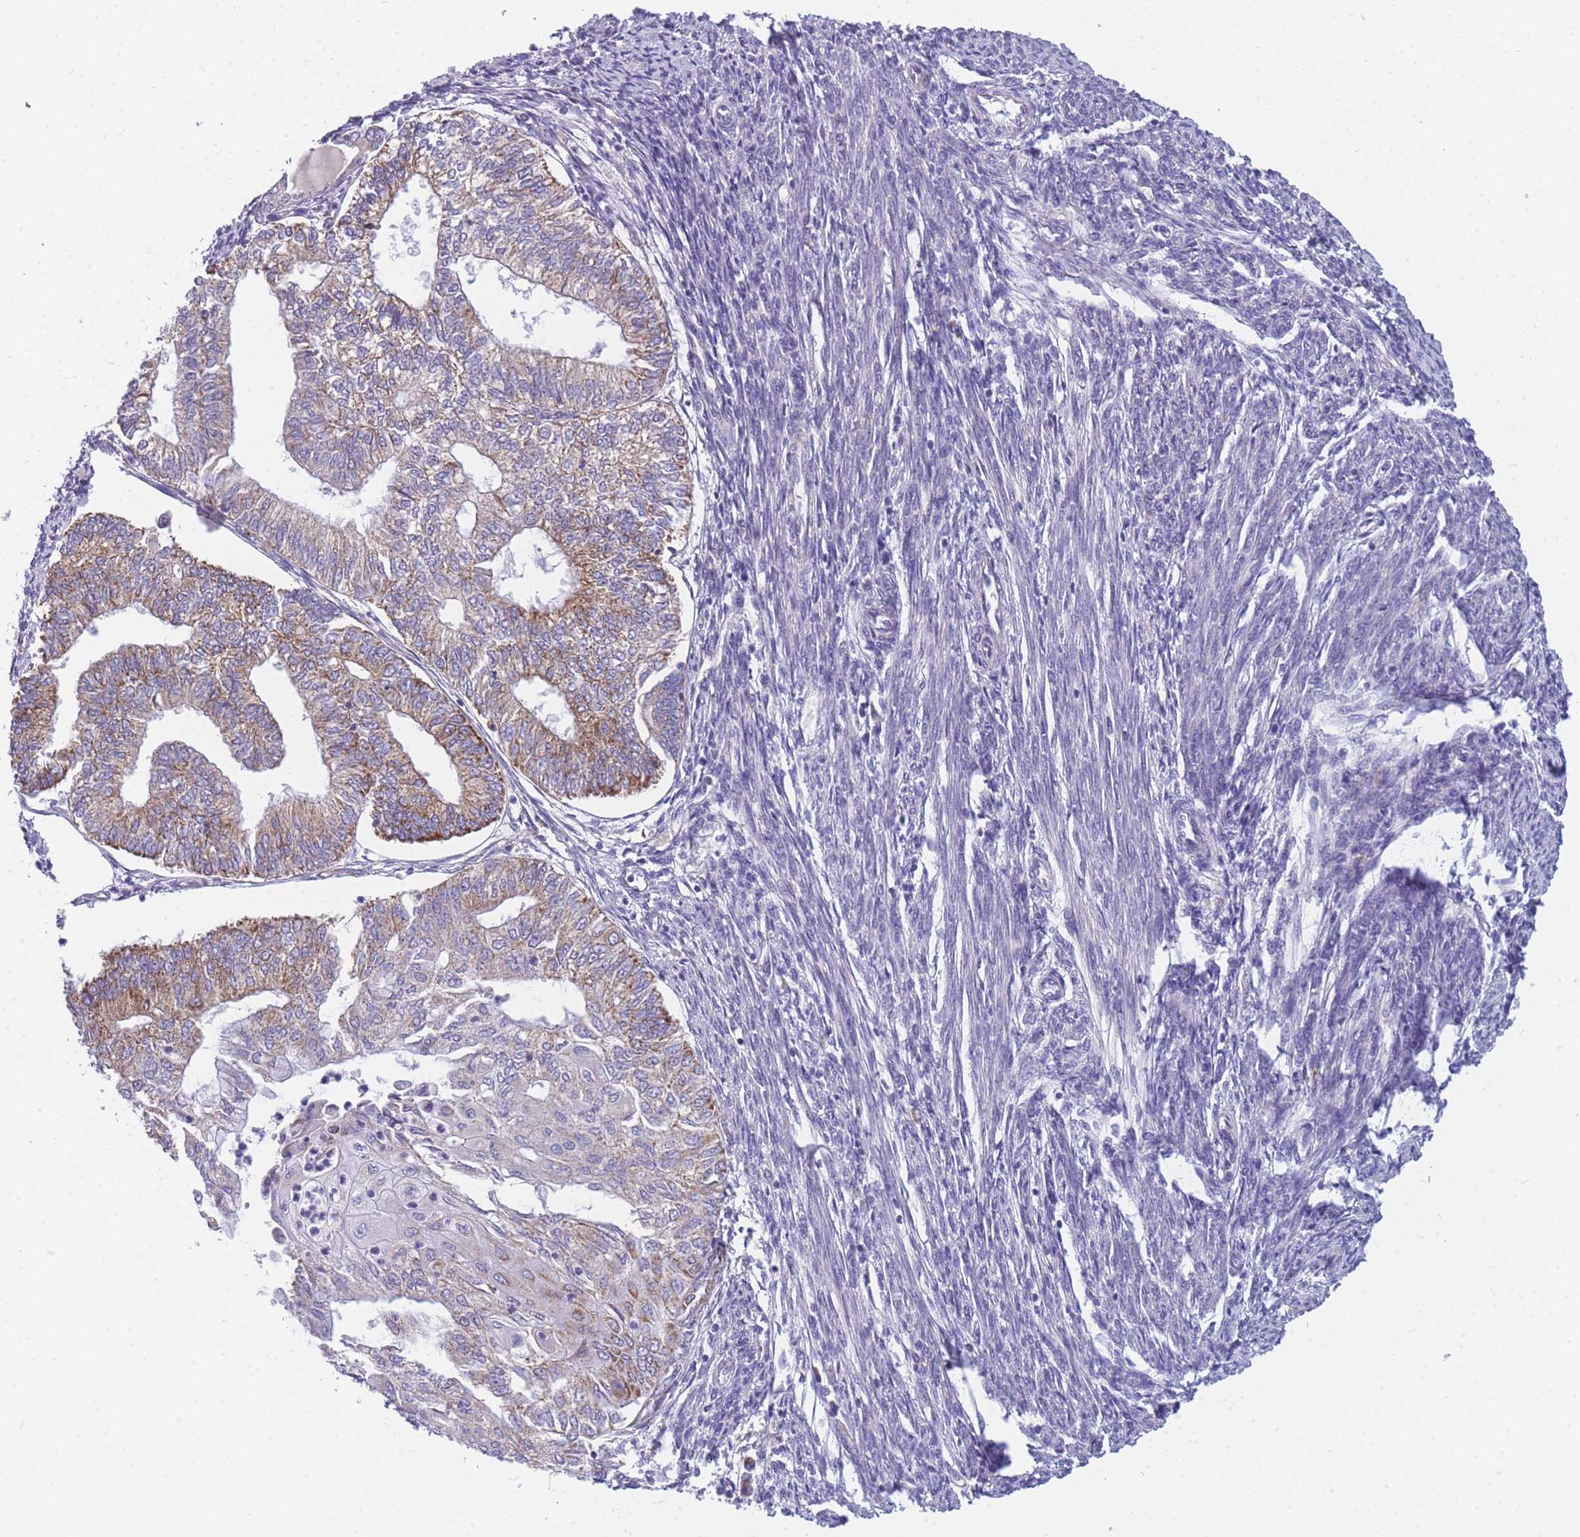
{"staining": {"intensity": "weak", "quantity": "<25%", "location": "cytoplasmic/membranous"}, "tissue": "smooth muscle", "cell_type": "Smooth muscle cells", "image_type": "normal", "snomed": [{"axis": "morphology", "description": "Normal tissue, NOS"}, {"axis": "topography", "description": "Smooth muscle"}, {"axis": "topography", "description": "Uterus"}], "caption": "Immunohistochemistry micrograph of unremarkable smooth muscle: human smooth muscle stained with DAB reveals no significant protein expression in smooth muscle cells. (DAB (3,3'-diaminobenzidine) immunohistochemistry visualized using brightfield microscopy, high magnification).", "gene": "MRPS11", "patient": {"sex": "female", "age": 59}}